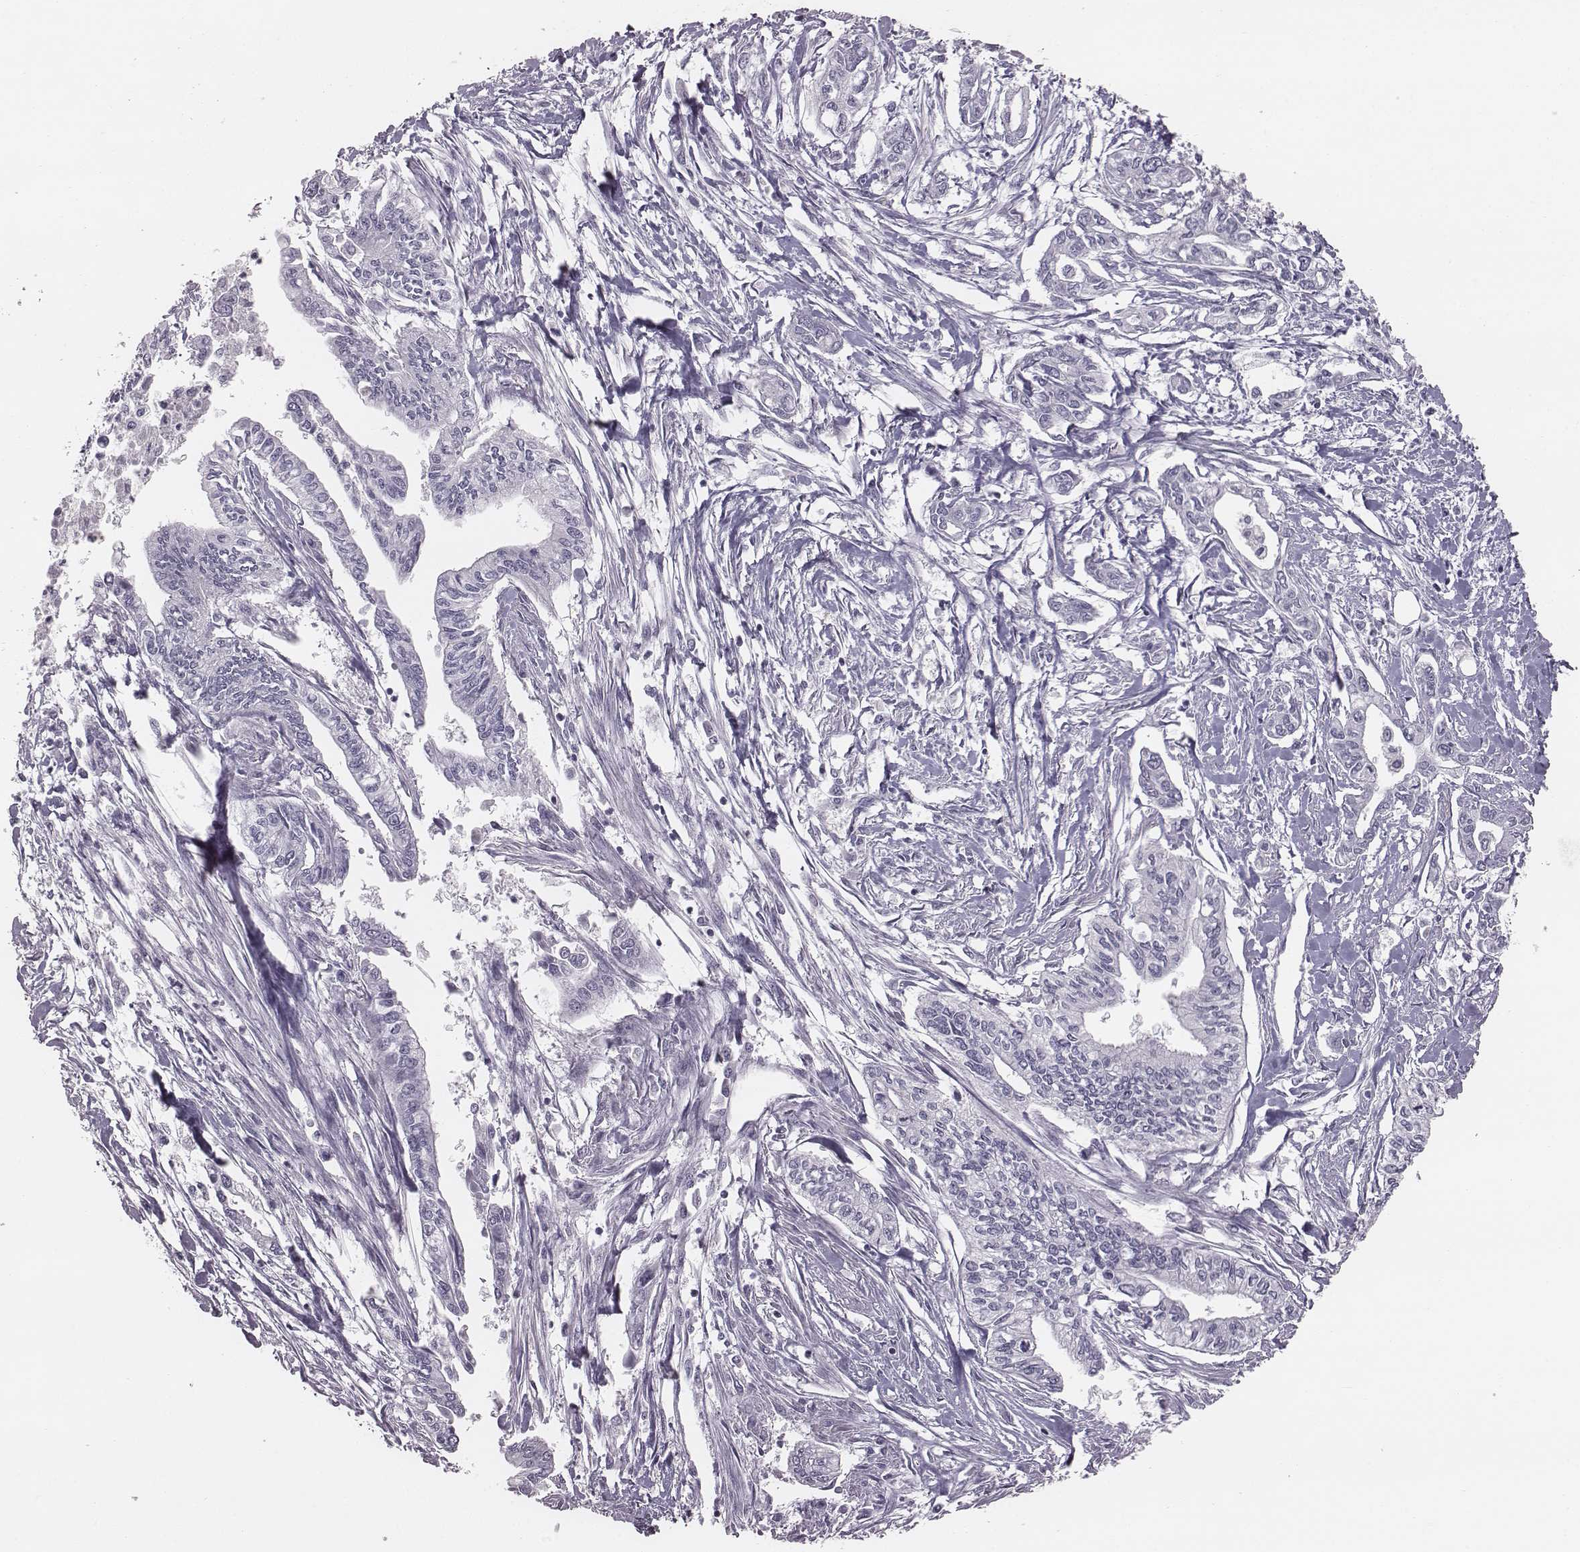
{"staining": {"intensity": "negative", "quantity": "none", "location": "none"}, "tissue": "pancreatic cancer", "cell_type": "Tumor cells", "image_type": "cancer", "snomed": [{"axis": "morphology", "description": "Adenocarcinoma, NOS"}, {"axis": "topography", "description": "Pancreas"}], "caption": "The immunohistochemistry (IHC) photomicrograph has no significant positivity in tumor cells of adenocarcinoma (pancreatic) tissue.", "gene": "PDE8B", "patient": {"sex": "male", "age": 60}}